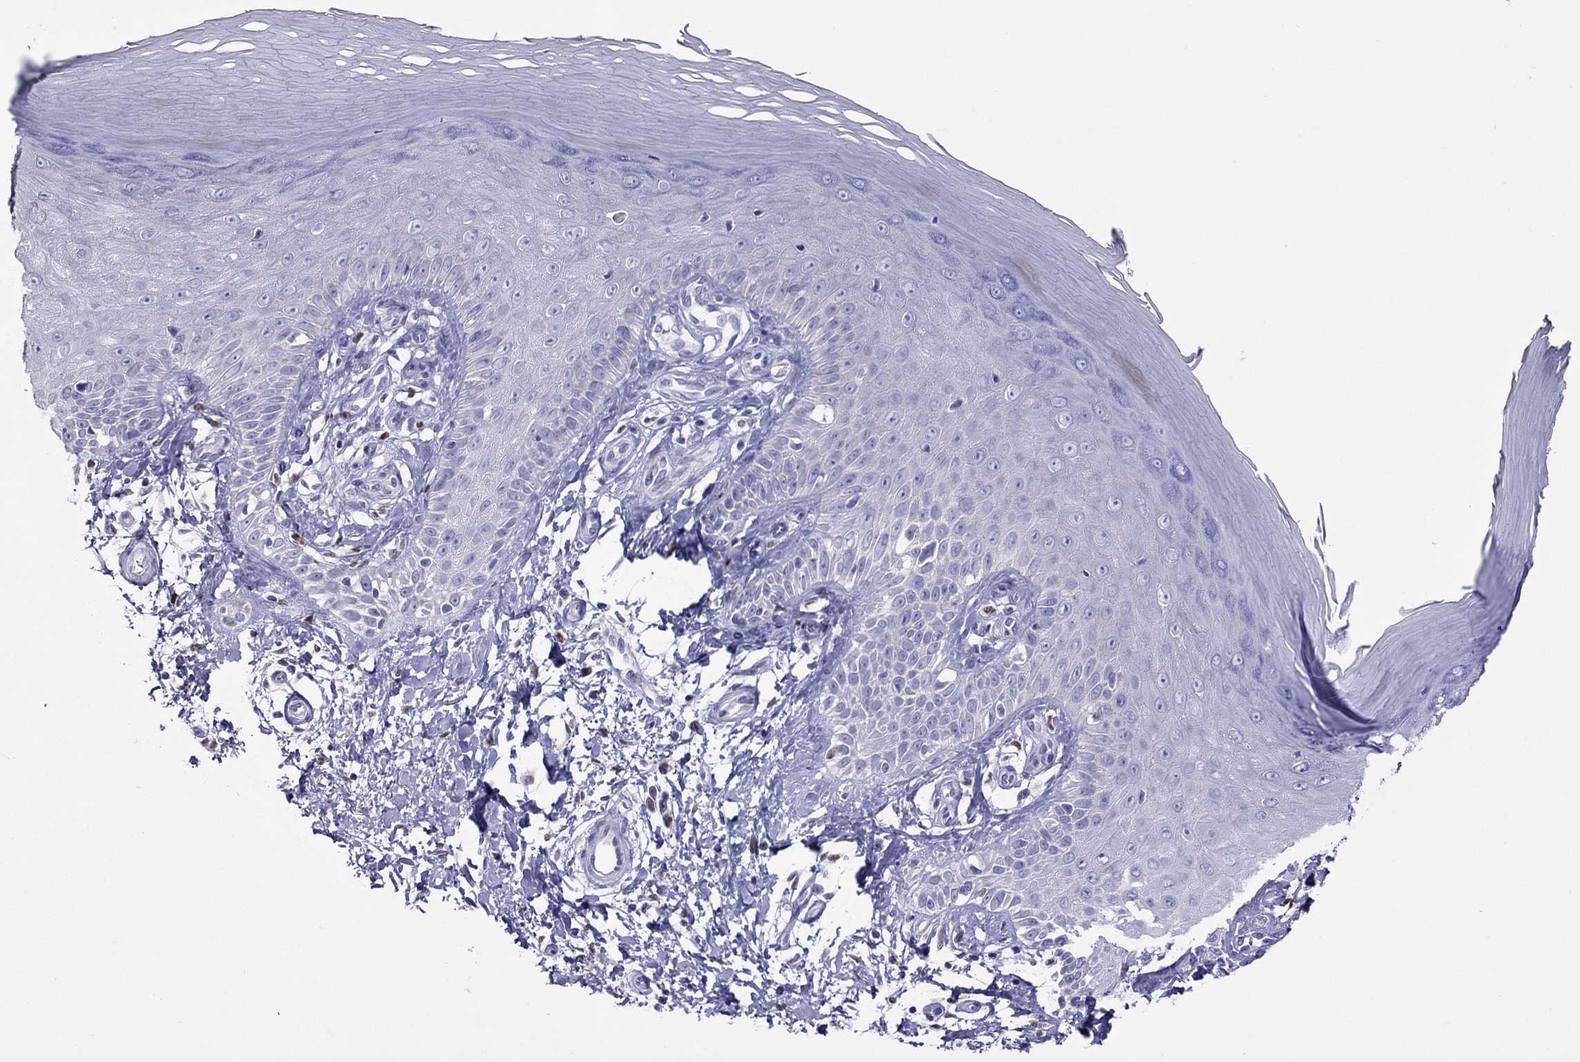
{"staining": {"intensity": "negative", "quantity": "none", "location": "none"}, "tissue": "skin", "cell_type": "Fibroblasts", "image_type": "normal", "snomed": [{"axis": "morphology", "description": "Normal tissue, NOS"}, {"axis": "morphology", "description": "Inflammation, NOS"}, {"axis": "morphology", "description": "Fibrosis, NOS"}, {"axis": "topography", "description": "Skin"}], "caption": "This is a histopathology image of immunohistochemistry (IHC) staining of benign skin, which shows no expression in fibroblasts. (Immunohistochemistry, brightfield microscopy, high magnification).", "gene": "MPZ", "patient": {"sex": "male", "age": 71}}